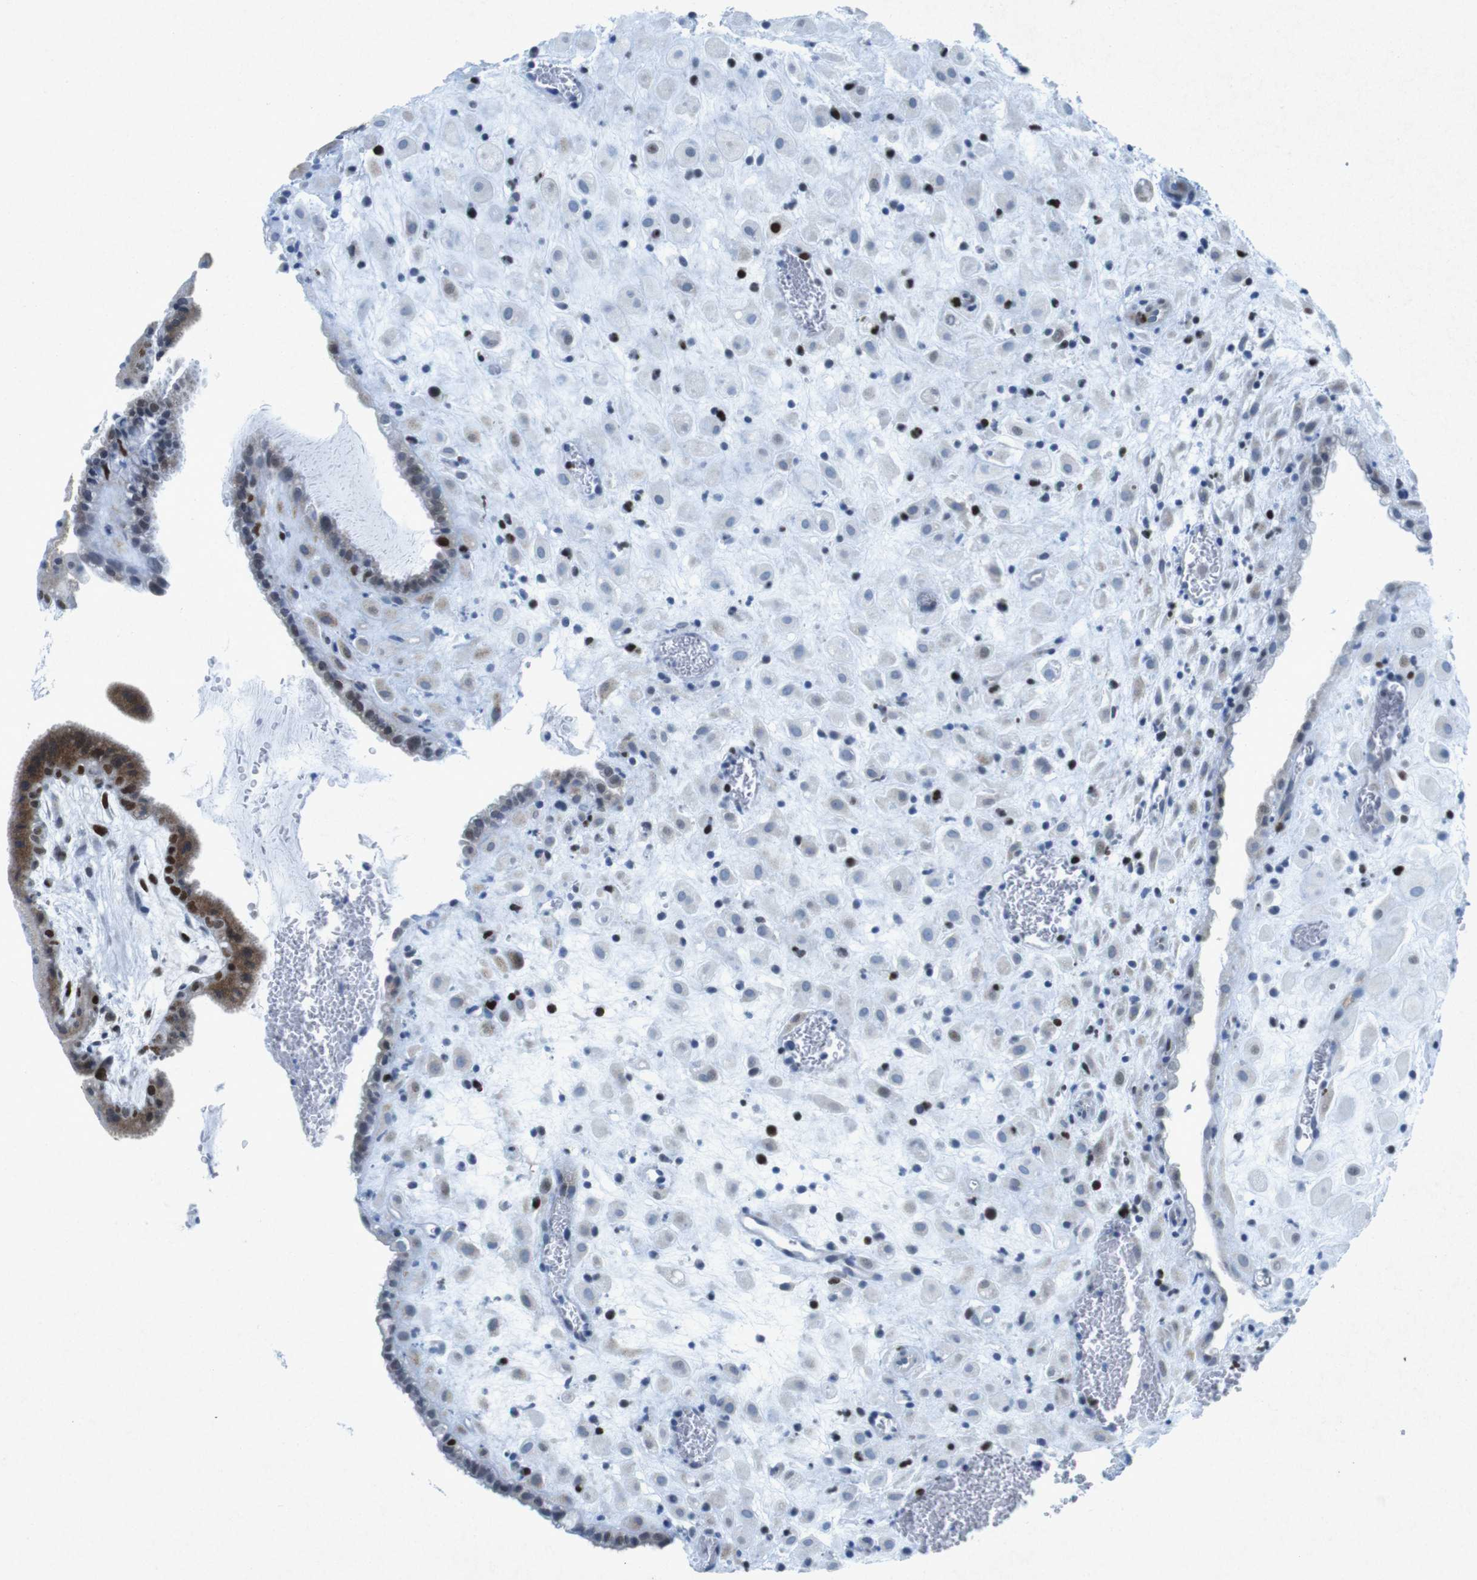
{"staining": {"intensity": "negative", "quantity": "none", "location": "none"}, "tissue": "placenta", "cell_type": "Decidual cells", "image_type": "normal", "snomed": [{"axis": "morphology", "description": "Normal tissue, NOS"}, {"axis": "topography", "description": "Placenta"}], "caption": "Immunohistochemical staining of benign placenta shows no significant positivity in decidual cells. The staining was performed using DAB (3,3'-diaminobenzidine) to visualize the protein expression in brown, while the nuclei were stained in blue with hematoxylin (Magnification: 20x).", "gene": "CHAF1A", "patient": {"sex": "female", "age": 35}}